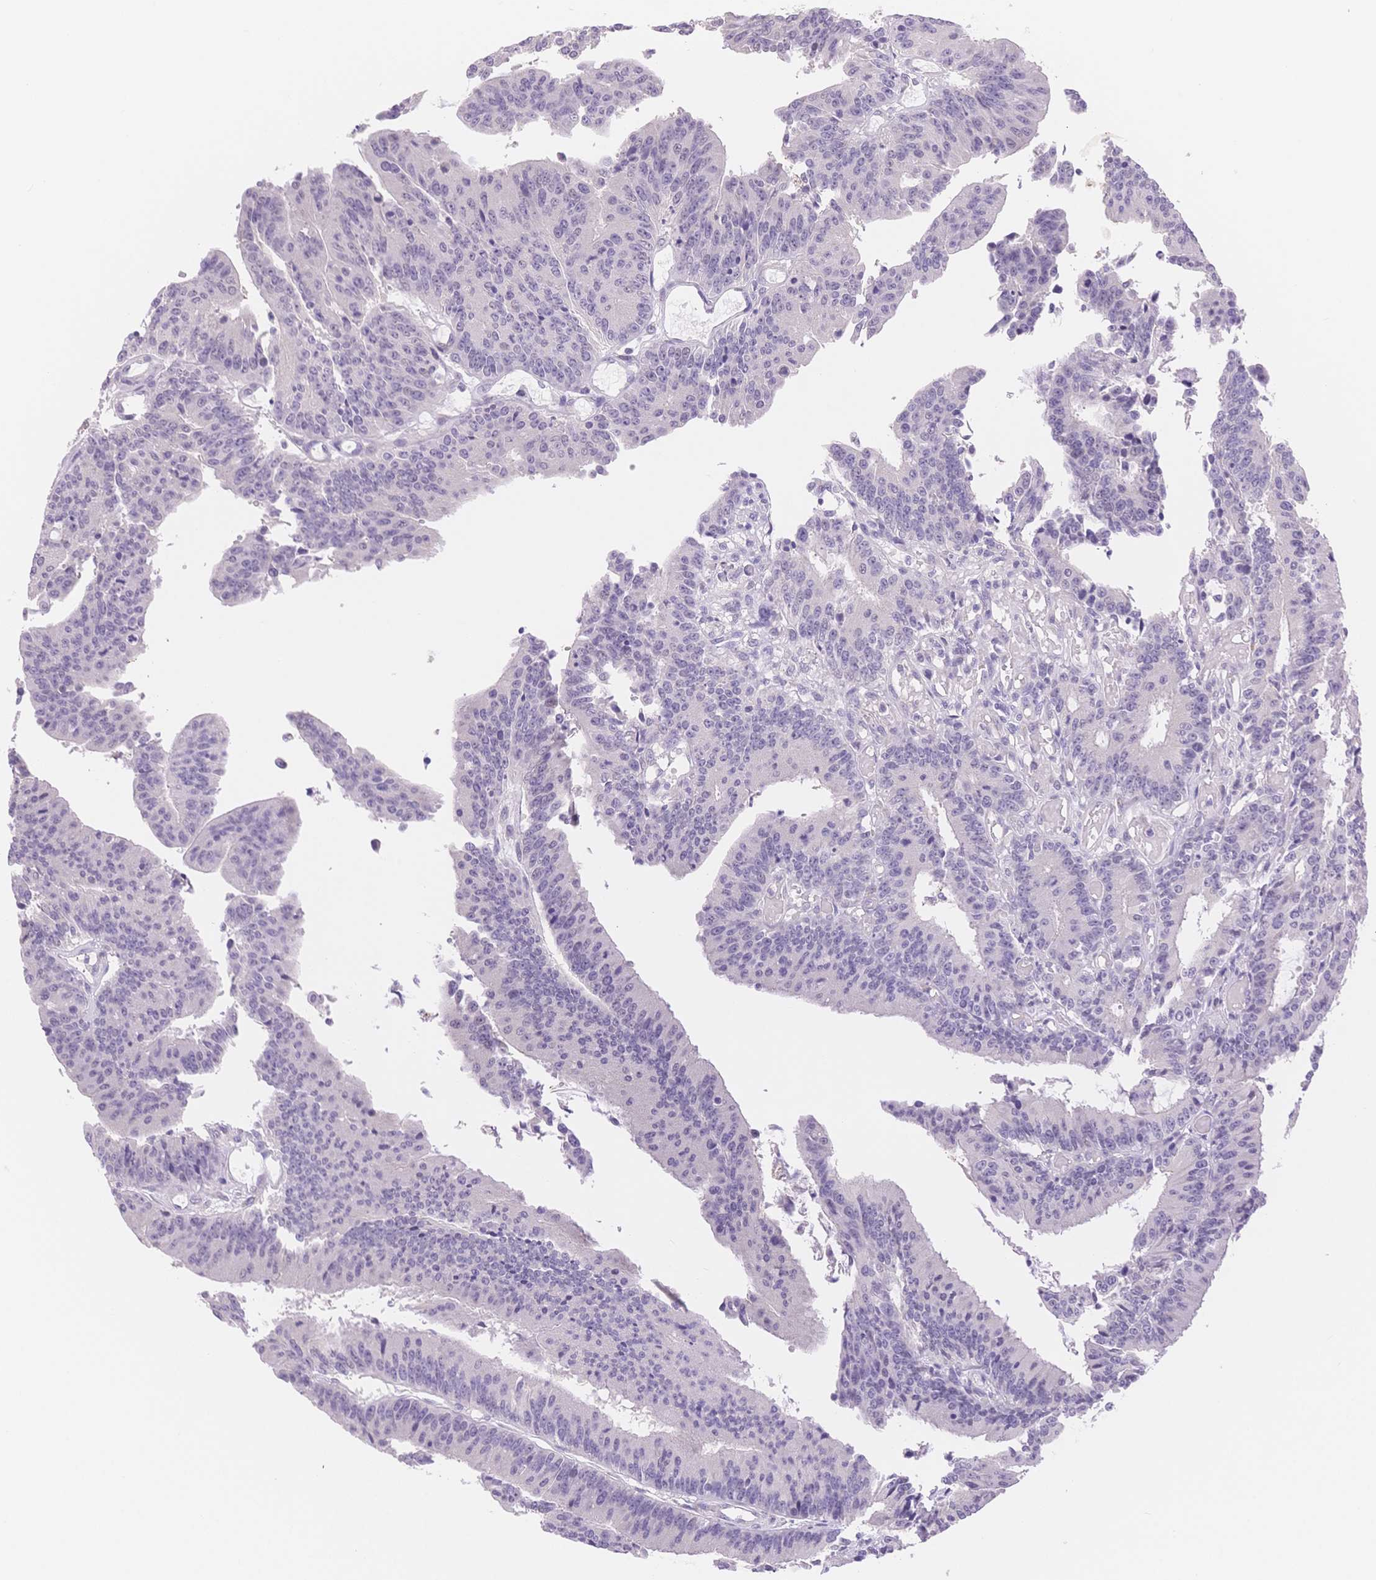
{"staining": {"intensity": "negative", "quantity": "none", "location": "none"}, "tissue": "colorectal cancer", "cell_type": "Tumor cells", "image_type": "cancer", "snomed": [{"axis": "morphology", "description": "Adenocarcinoma, NOS"}, {"axis": "topography", "description": "Colon"}], "caption": "Immunohistochemistry (IHC) image of neoplastic tissue: human adenocarcinoma (colorectal) stained with DAB exhibits no significant protein positivity in tumor cells. (DAB (3,3'-diaminobenzidine) immunohistochemistry (IHC) visualized using brightfield microscopy, high magnification).", "gene": "MYOM1", "patient": {"sex": "female", "age": 78}}